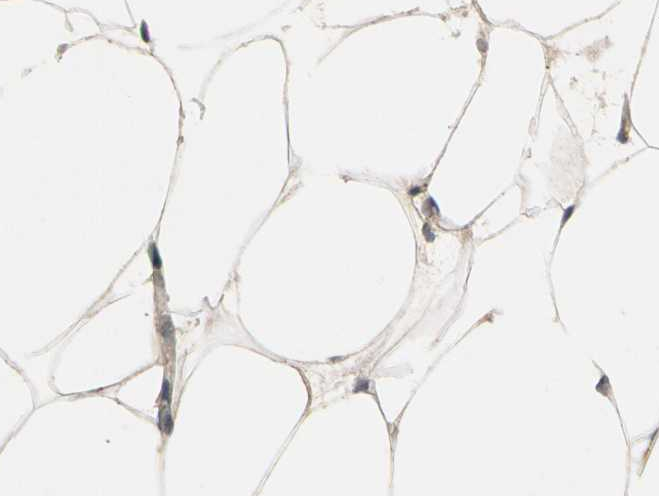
{"staining": {"intensity": "weak", "quantity": "25%-75%", "location": "cytoplasmic/membranous"}, "tissue": "adipose tissue", "cell_type": "Adipocytes", "image_type": "normal", "snomed": [{"axis": "morphology", "description": "Normal tissue, NOS"}, {"axis": "morphology", "description": "Duct carcinoma"}, {"axis": "topography", "description": "Breast"}, {"axis": "topography", "description": "Adipose tissue"}], "caption": "Weak cytoplasmic/membranous positivity for a protein is appreciated in approximately 25%-75% of adipocytes of unremarkable adipose tissue using immunohistochemistry.", "gene": "SLC27A6", "patient": {"sex": "female", "age": 37}}